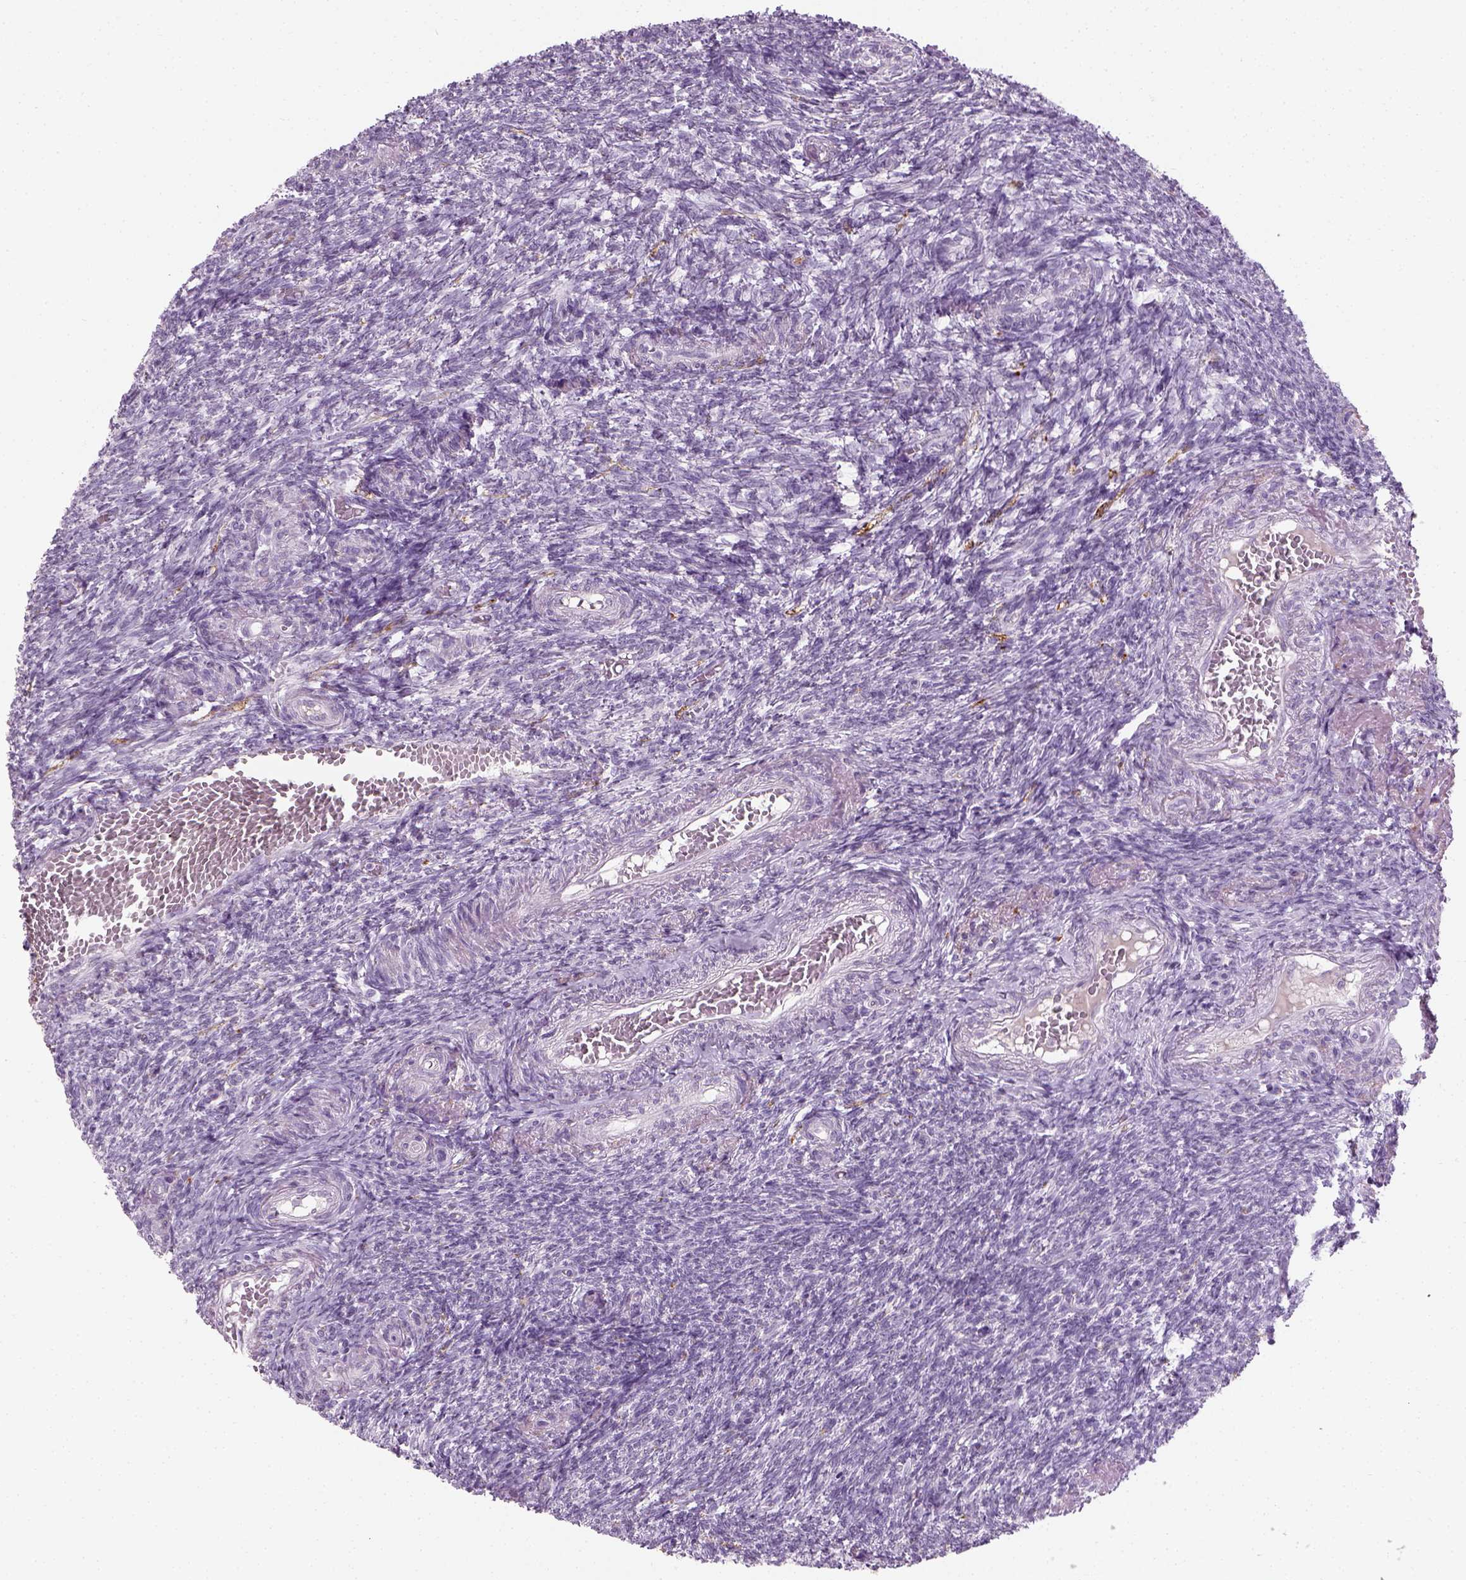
{"staining": {"intensity": "negative", "quantity": "none", "location": "none"}, "tissue": "ovary", "cell_type": "Ovarian stroma cells", "image_type": "normal", "snomed": [{"axis": "morphology", "description": "Normal tissue, NOS"}, {"axis": "topography", "description": "Ovary"}], "caption": "A high-resolution photomicrograph shows immunohistochemistry staining of normal ovary, which displays no significant positivity in ovarian stroma cells.", "gene": "TH", "patient": {"sex": "female", "age": 39}}